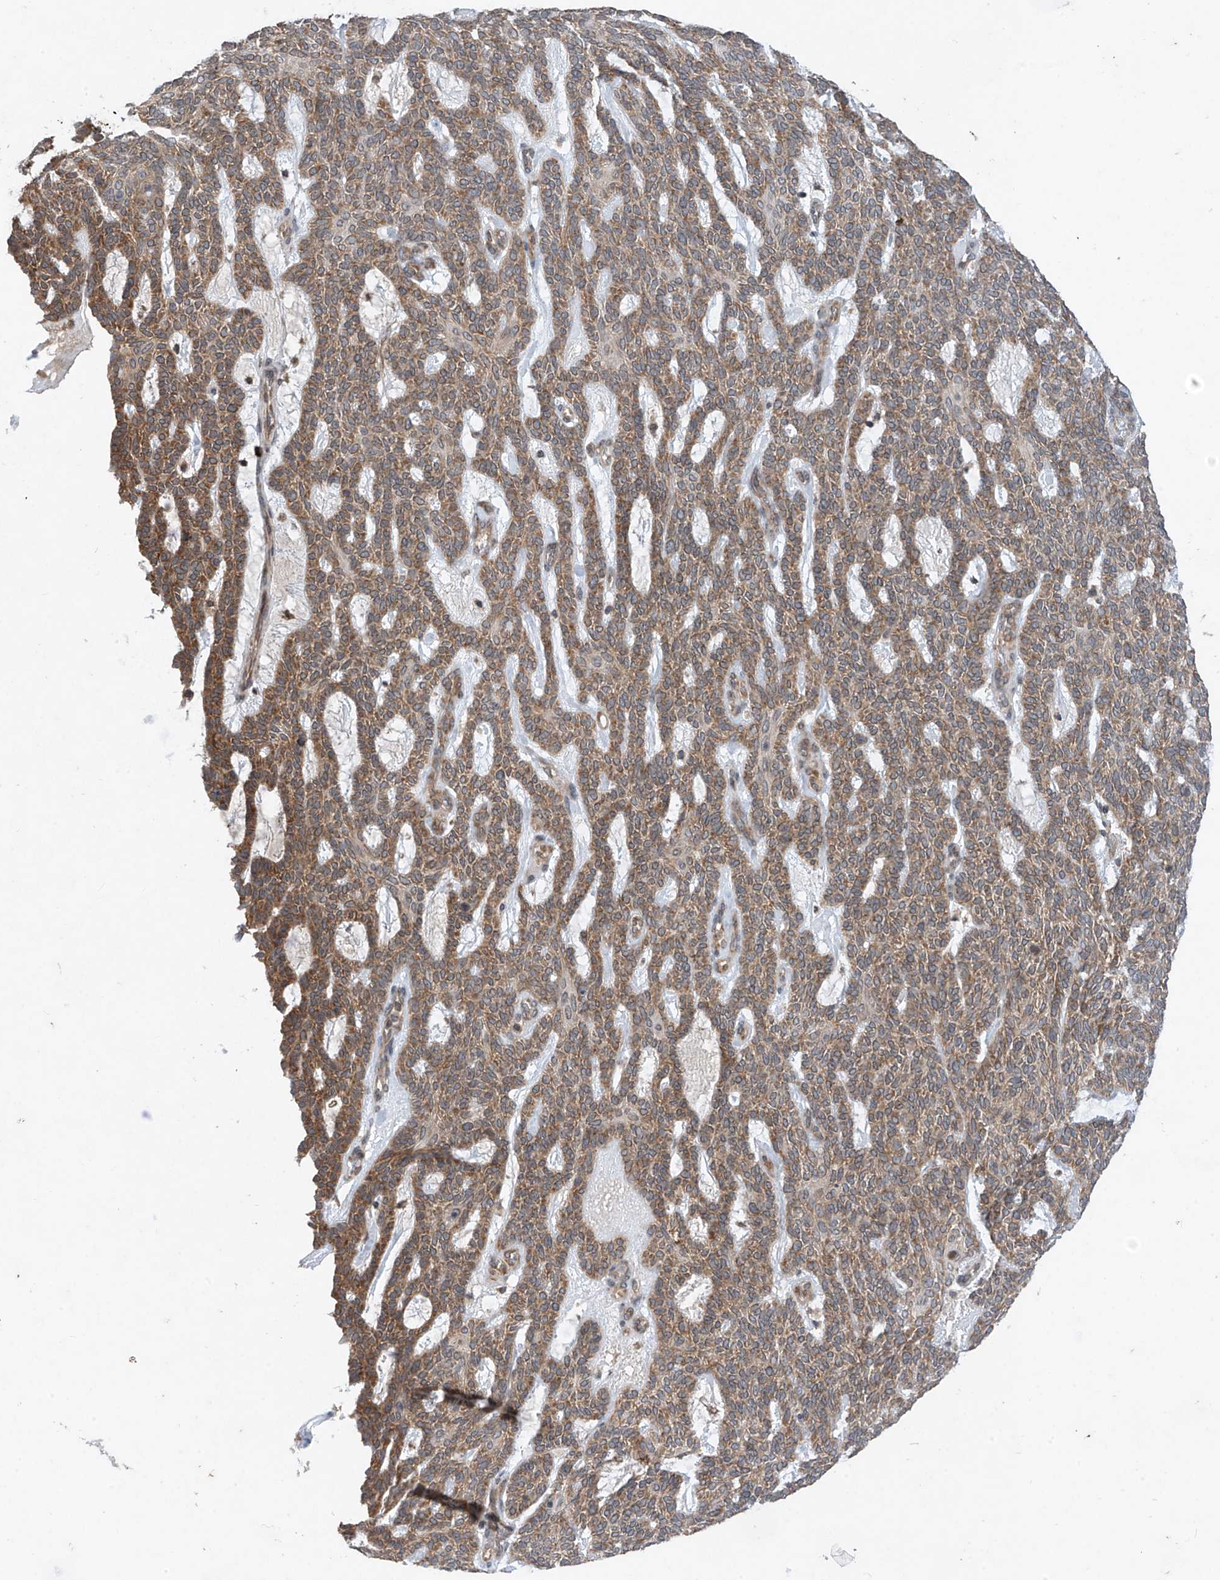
{"staining": {"intensity": "moderate", "quantity": ">75%", "location": "cytoplasmic/membranous"}, "tissue": "skin cancer", "cell_type": "Tumor cells", "image_type": "cancer", "snomed": [{"axis": "morphology", "description": "Squamous cell carcinoma, NOS"}, {"axis": "topography", "description": "Skin"}], "caption": "IHC micrograph of neoplastic tissue: squamous cell carcinoma (skin) stained using IHC shows medium levels of moderate protein expression localized specifically in the cytoplasmic/membranous of tumor cells, appearing as a cytoplasmic/membranous brown color.", "gene": "RPL34", "patient": {"sex": "female", "age": 90}}